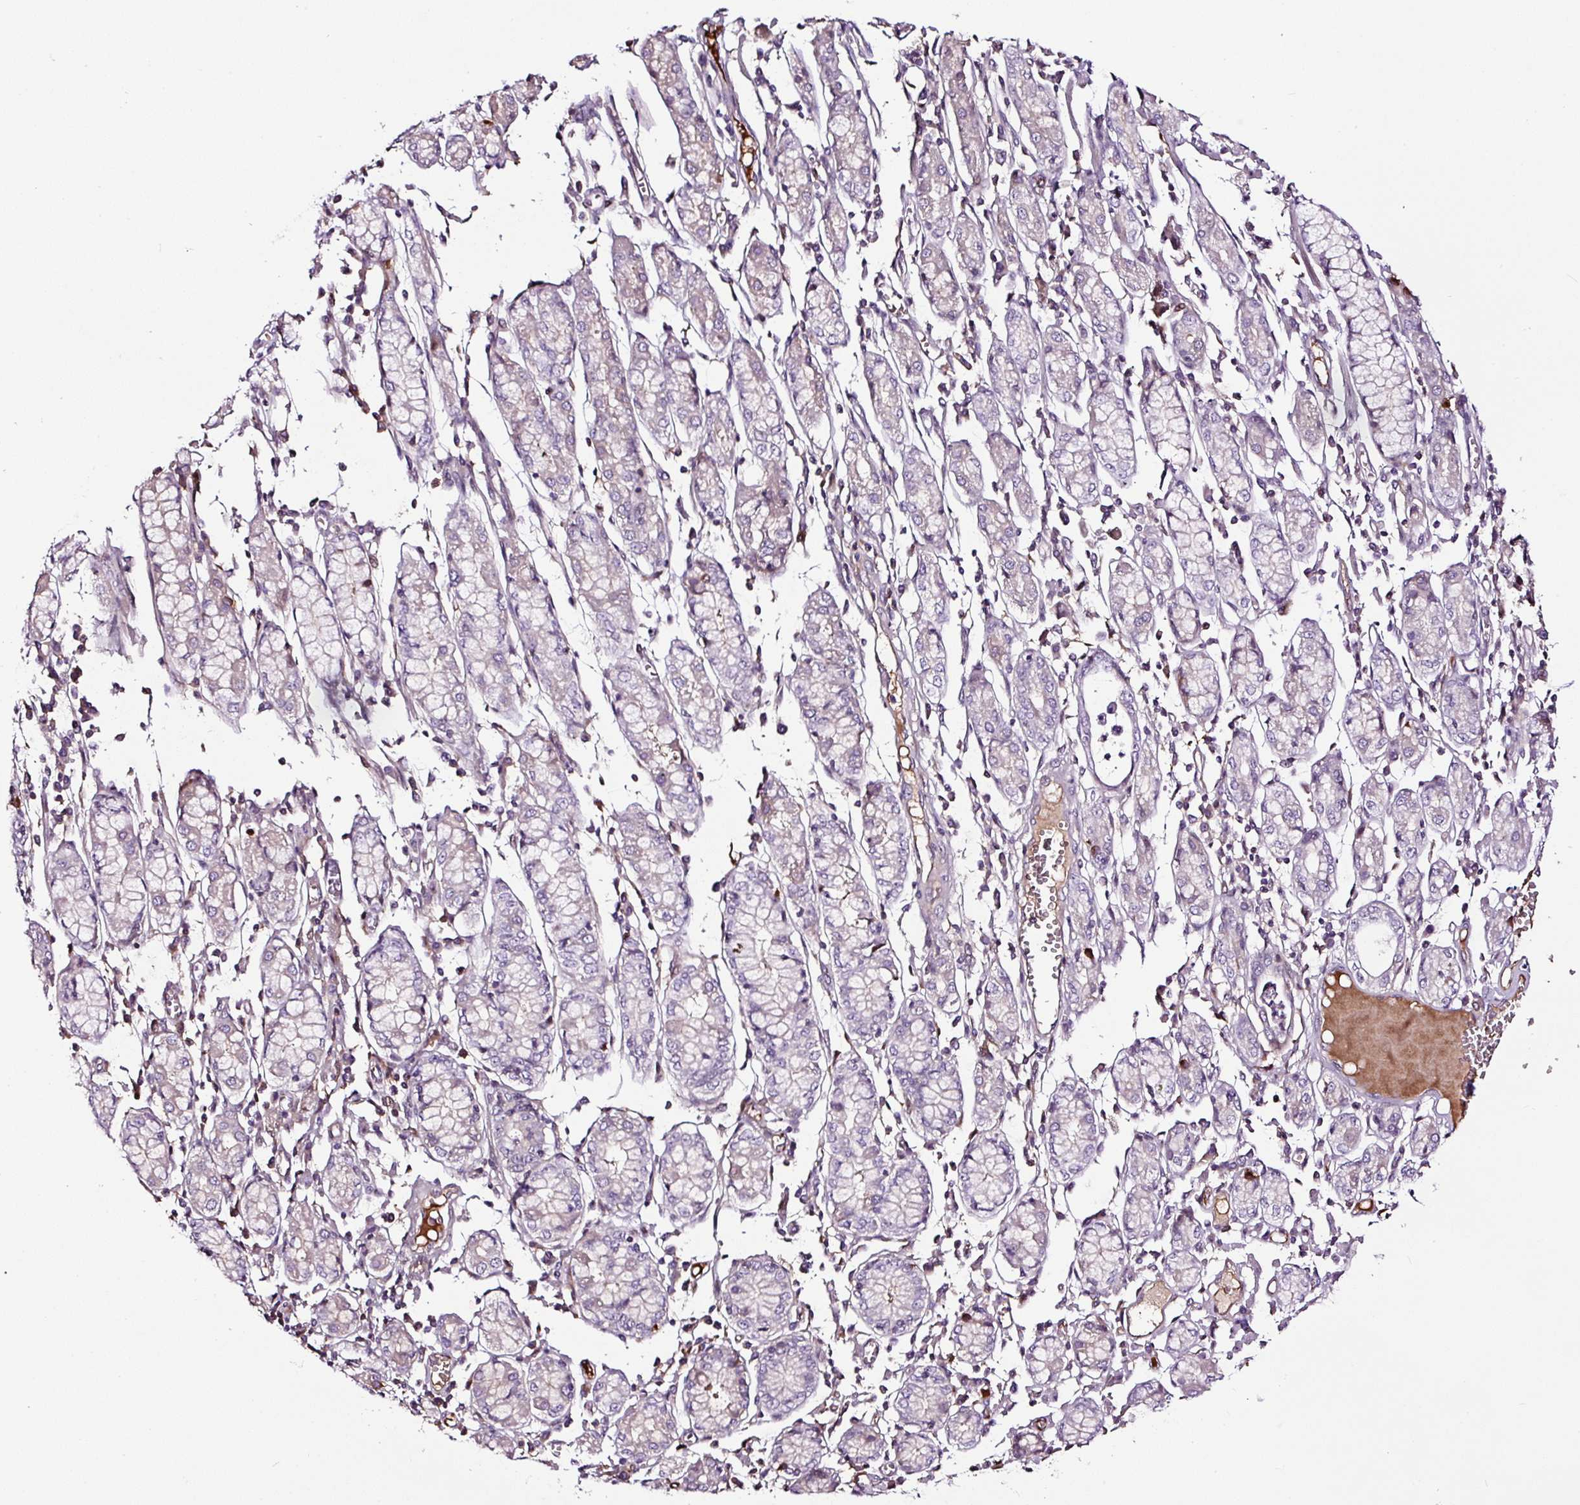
{"staining": {"intensity": "negative", "quantity": "none", "location": "none"}, "tissue": "stomach cancer", "cell_type": "Tumor cells", "image_type": "cancer", "snomed": [{"axis": "morphology", "description": "Adenocarcinoma, NOS"}, {"axis": "topography", "description": "Stomach"}], "caption": "Immunohistochemistry (IHC) micrograph of neoplastic tissue: human adenocarcinoma (stomach) stained with DAB (3,3'-diaminobenzidine) displays no significant protein staining in tumor cells.", "gene": "LRRC24", "patient": {"sex": "female", "age": 59}}